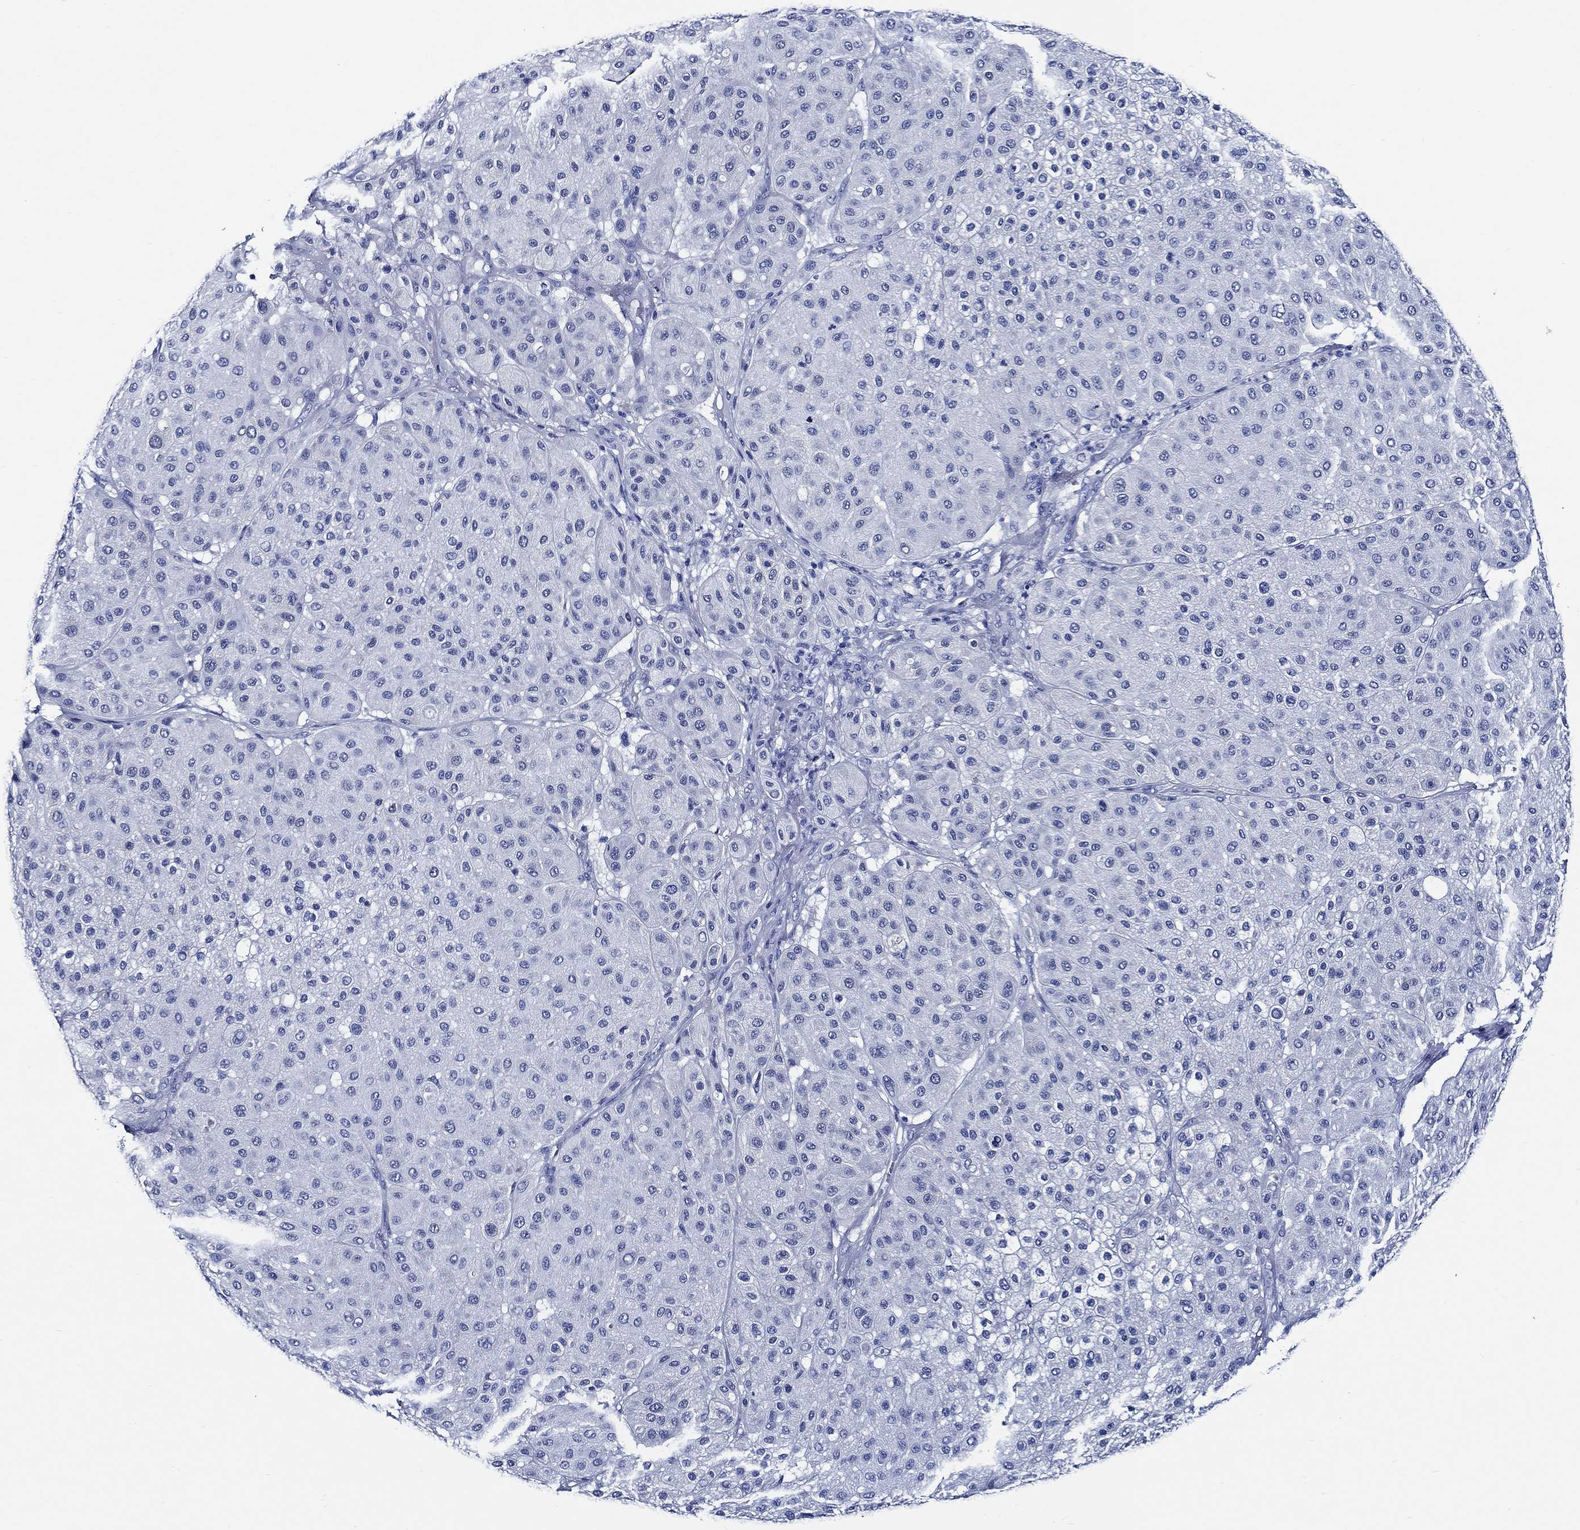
{"staining": {"intensity": "negative", "quantity": "none", "location": "none"}, "tissue": "melanoma", "cell_type": "Tumor cells", "image_type": "cancer", "snomed": [{"axis": "morphology", "description": "Malignant melanoma, Metastatic site"}, {"axis": "topography", "description": "Smooth muscle"}], "caption": "A micrograph of human malignant melanoma (metastatic site) is negative for staining in tumor cells. (Brightfield microscopy of DAB (3,3'-diaminobenzidine) IHC at high magnification).", "gene": "WDR62", "patient": {"sex": "male", "age": 41}}